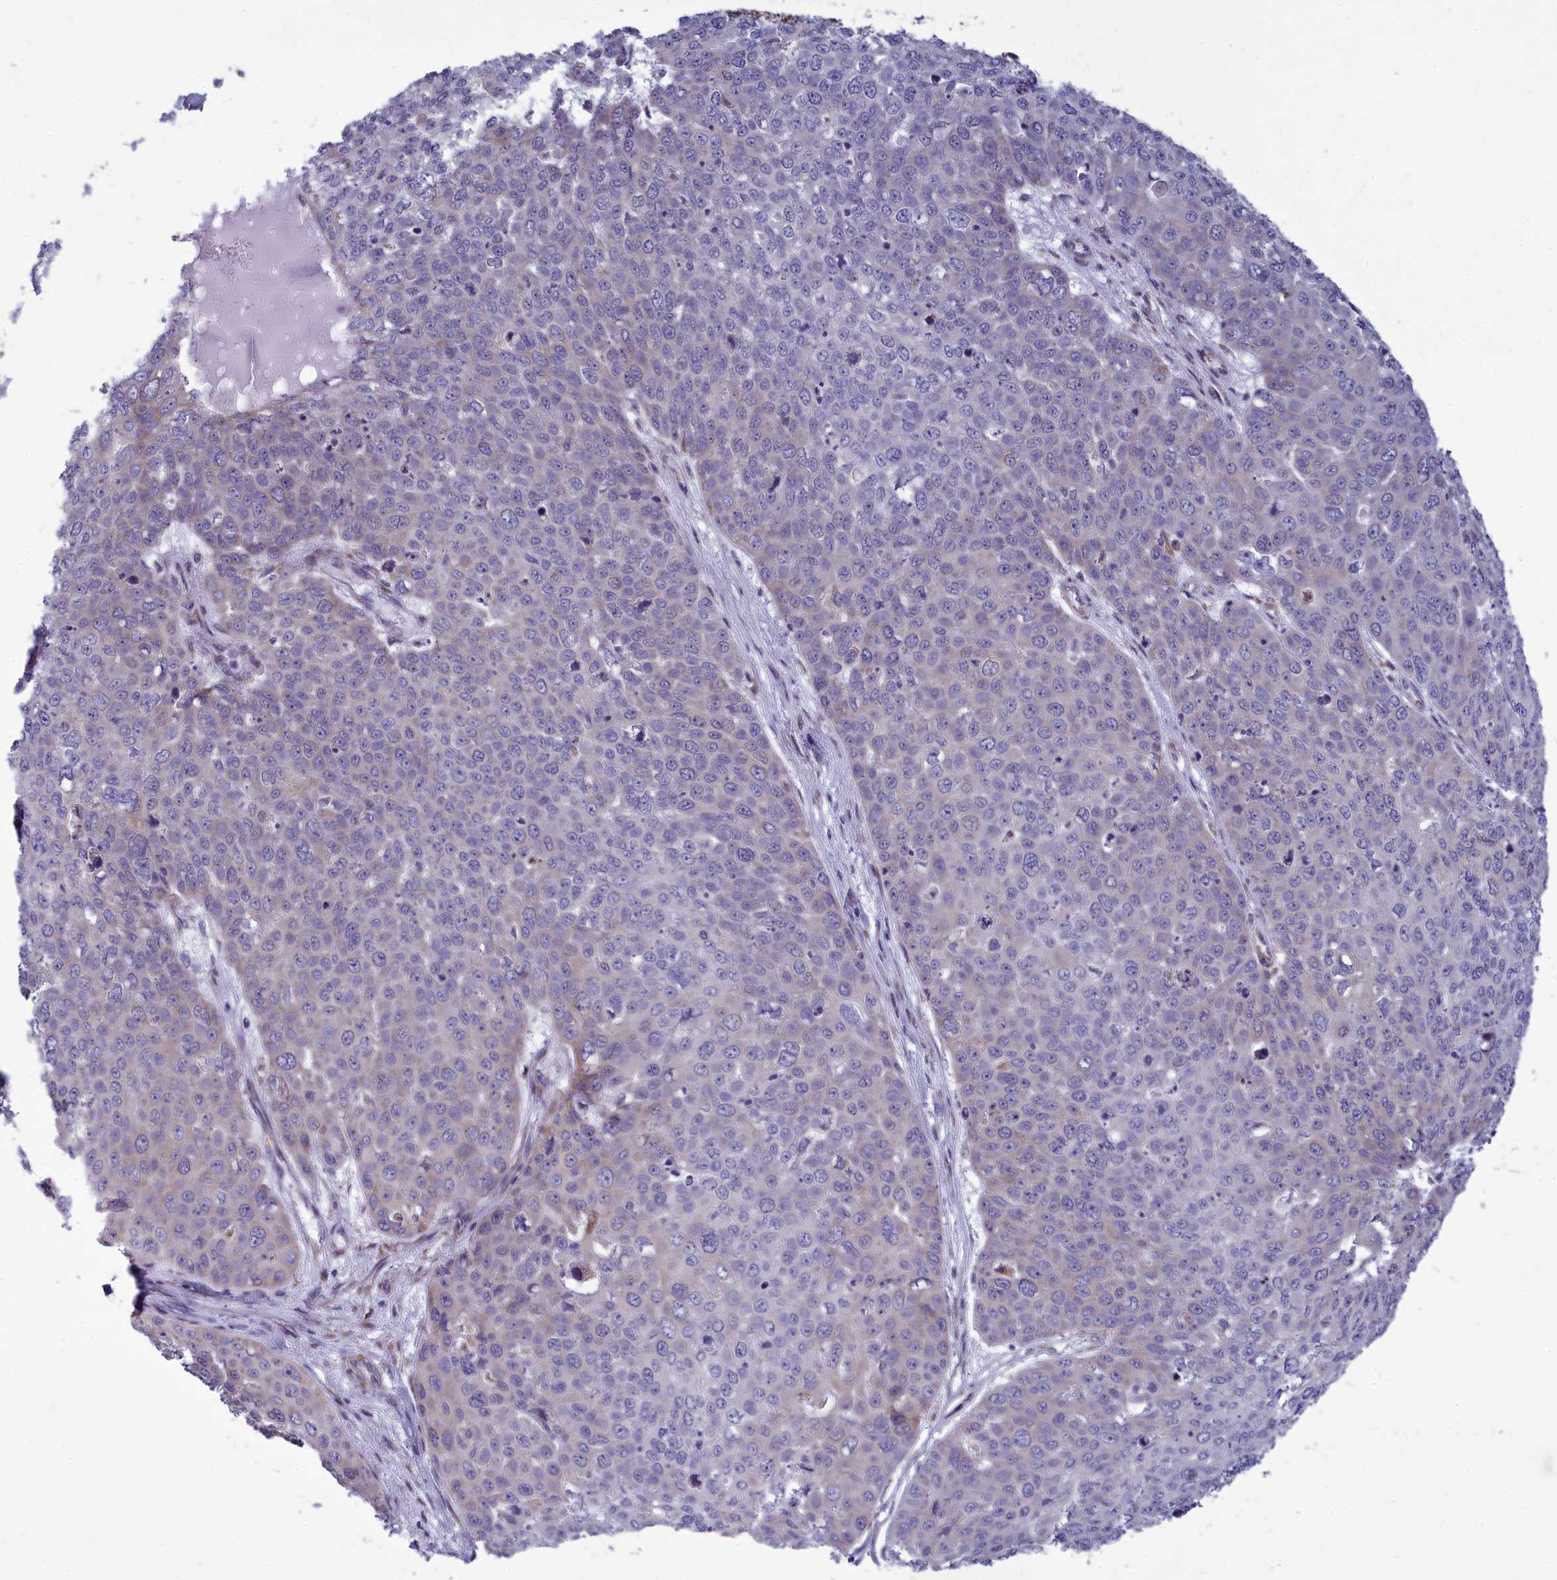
{"staining": {"intensity": "negative", "quantity": "none", "location": "none"}, "tissue": "skin cancer", "cell_type": "Tumor cells", "image_type": "cancer", "snomed": [{"axis": "morphology", "description": "Squamous cell carcinoma, NOS"}, {"axis": "topography", "description": "Skin"}], "caption": "This is a histopathology image of IHC staining of skin cancer (squamous cell carcinoma), which shows no staining in tumor cells.", "gene": "CENATAC", "patient": {"sex": "male", "age": 71}}